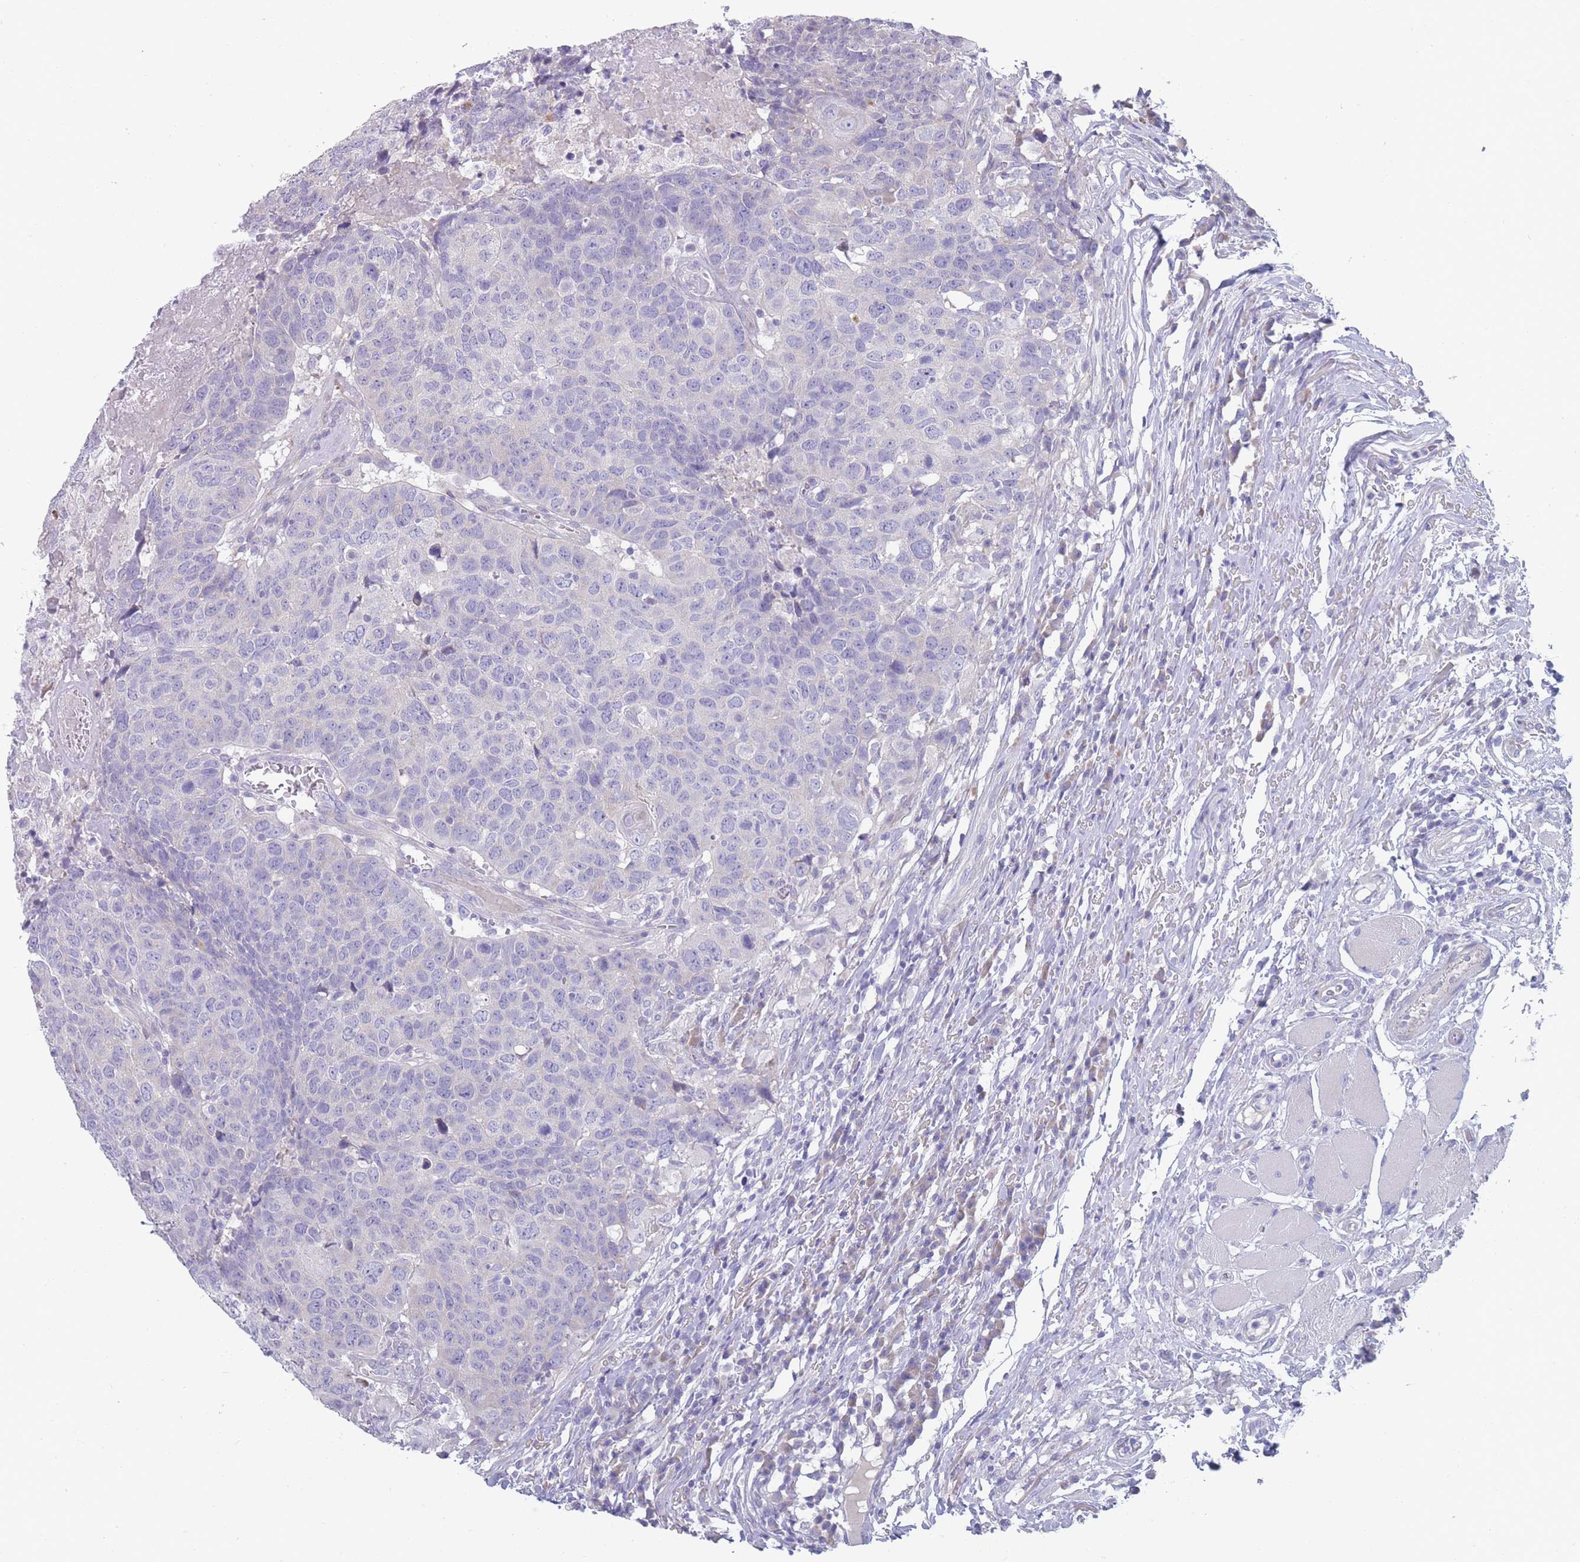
{"staining": {"intensity": "negative", "quantity": "none", "location": "none"}, "tissue": "head and neck cancer", "cell_type": "Tumor cells", "image_type": "cancer", "snomed": [{"axis": "morphology", "description": "Normal tissue, NOS"}, {"axis": "morphology", "description": "Squamous cell carcinoma, NOS"}, {"axis": "topography", "description": "Skeletal muscle"}, {"axis": "topography", "description": "Vascular tissue"}, {"axis": "topography", "description": "Peripheral nerve tissue"}, {"axis": "topography", "description": "Head-Neck"}], "caption": "Immunohistochemistry image of human head and neck squamous cell carcinoma stained for a protein (brown), which shows no expression in tumor cells.", "gene": "PIGU", "patient": {"sex": "male", "age": 66}}